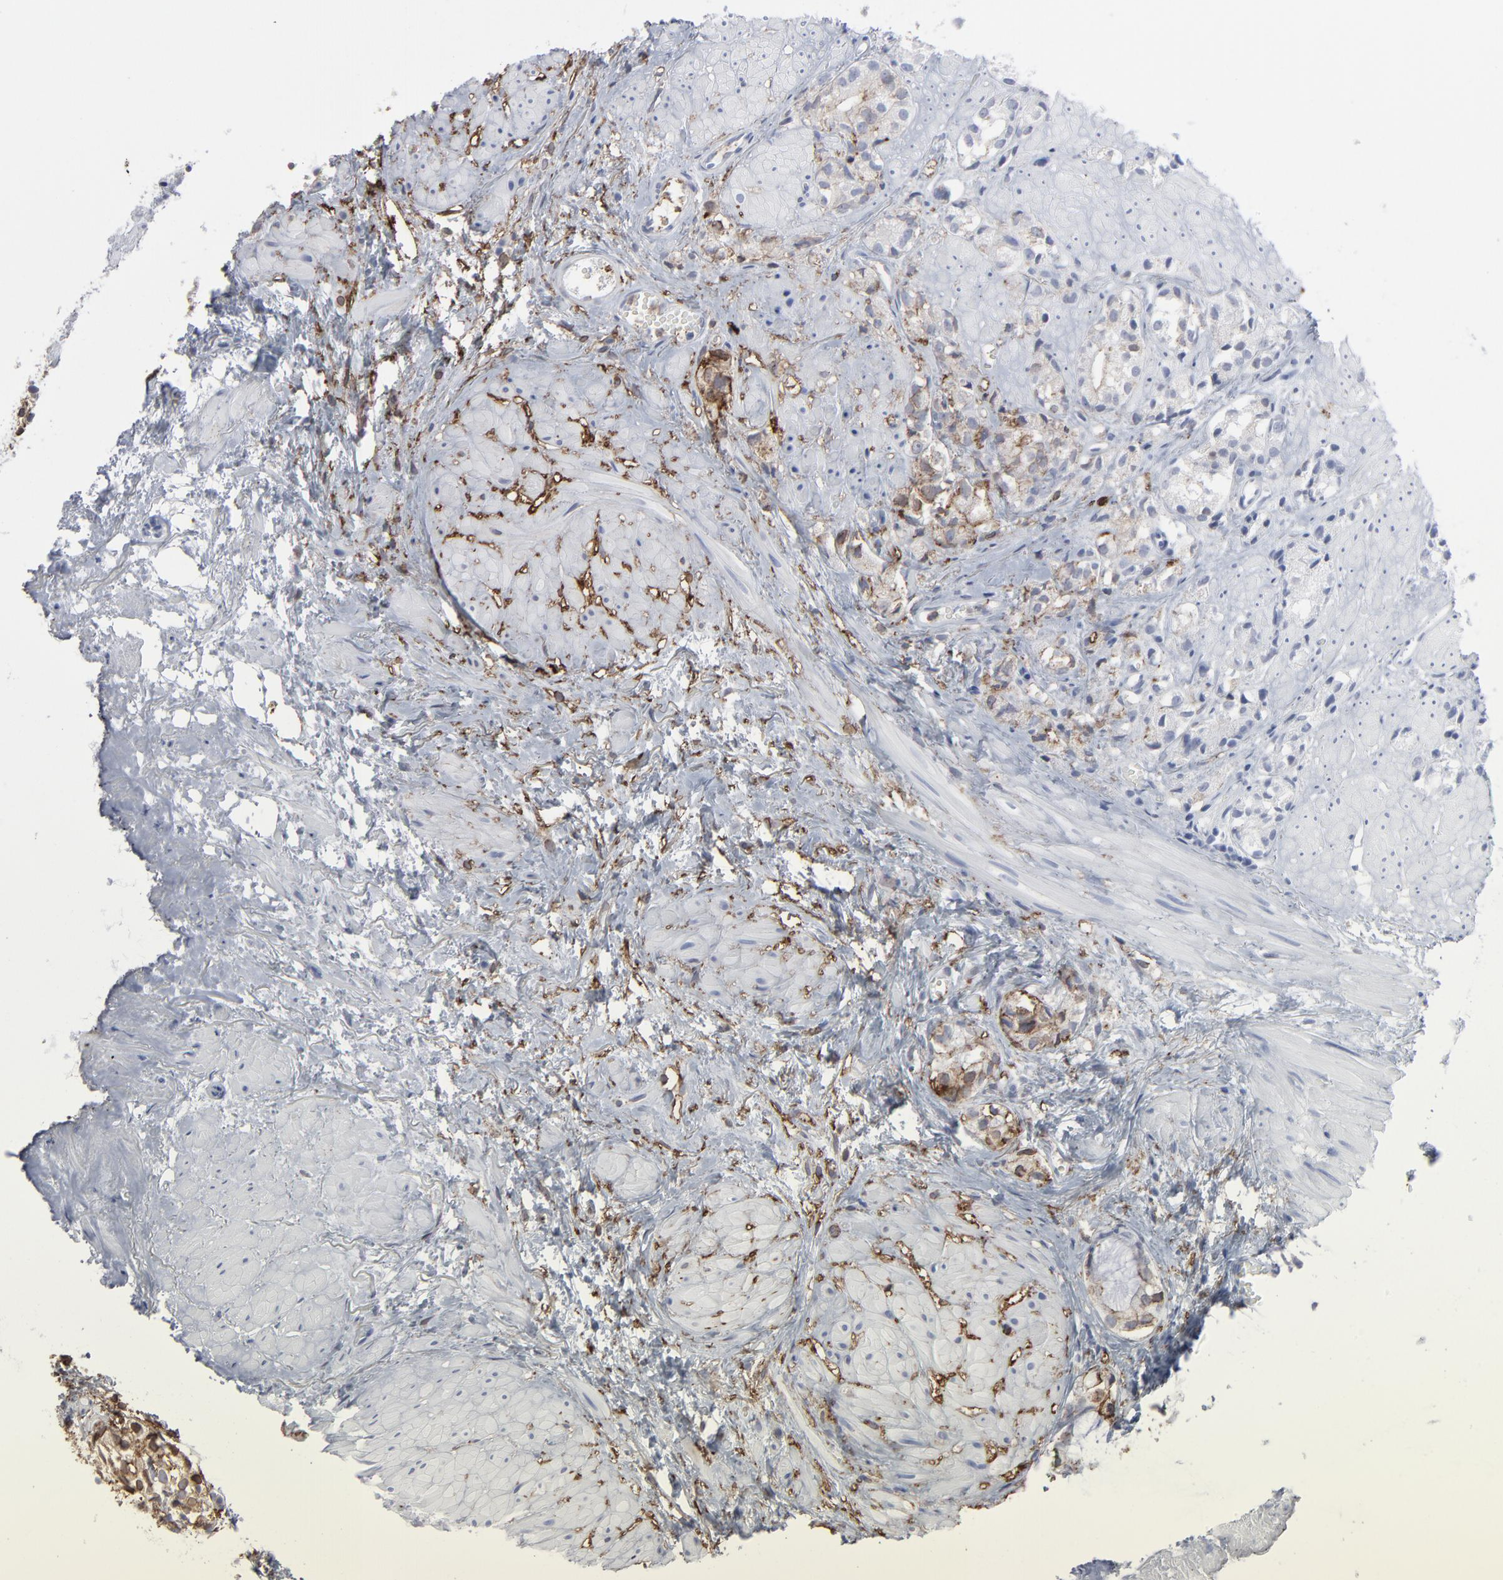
{"staining": {"intensity": "weak", "quantity": "<25%", "location": "cytoplasmic/membranous"}, "tissue": "prostate cancer", "cell_type": "Tumor cells", "image_type": "cancer", "snomed": [{"axis": "morphology", "description": "Adenocarcinoma, High grade"}, {"axis": "topography", "description": "Prostate"}], "caption": "An image of prostate cancer (adenocarcinoma (high-grade)) stained for a protein shows no brown staining in tumor cells.", "gene": "ANXA5", "patient": {"sex": "male", "age": 85}}